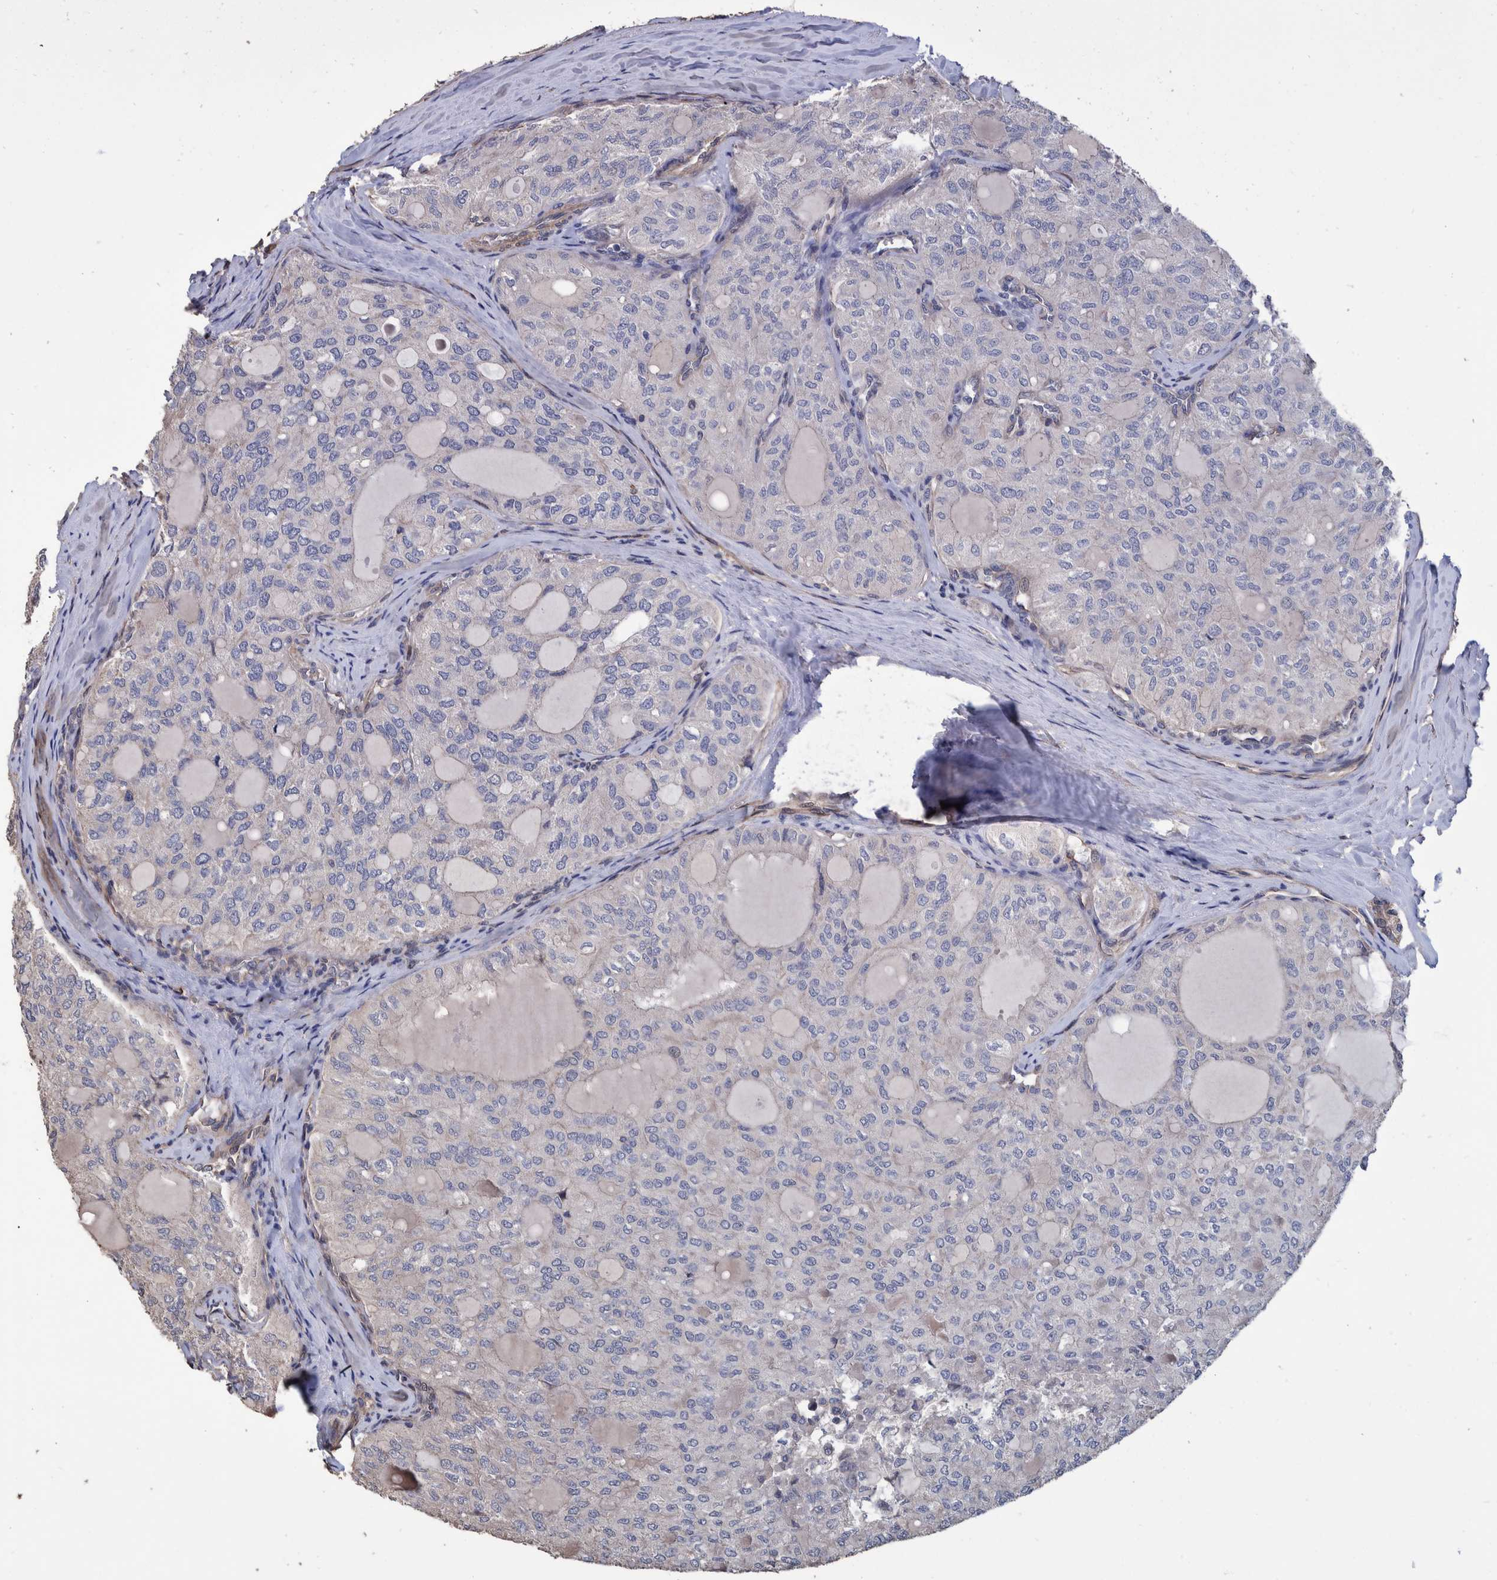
{"staining": {"intensity": "negative", "quantity": "none", "location": "none"}, "tissue": "thyroid cancer", "cell_type": "Tumor cells", "image_type": "cancer", "snomed": [{"axis": "morphology", "description": "Follicular adenoma carcinoma, NOS"}, {"axis": "topography", "description": "Thyroid gland"}], "caption": "Protein analysis of thyroid cancer (follicular adenoma carcinoma) exhibits no significant staining in tumor cells.", "gene": "SLC45A4", "patient": {"sex": "male", "age": 75}}